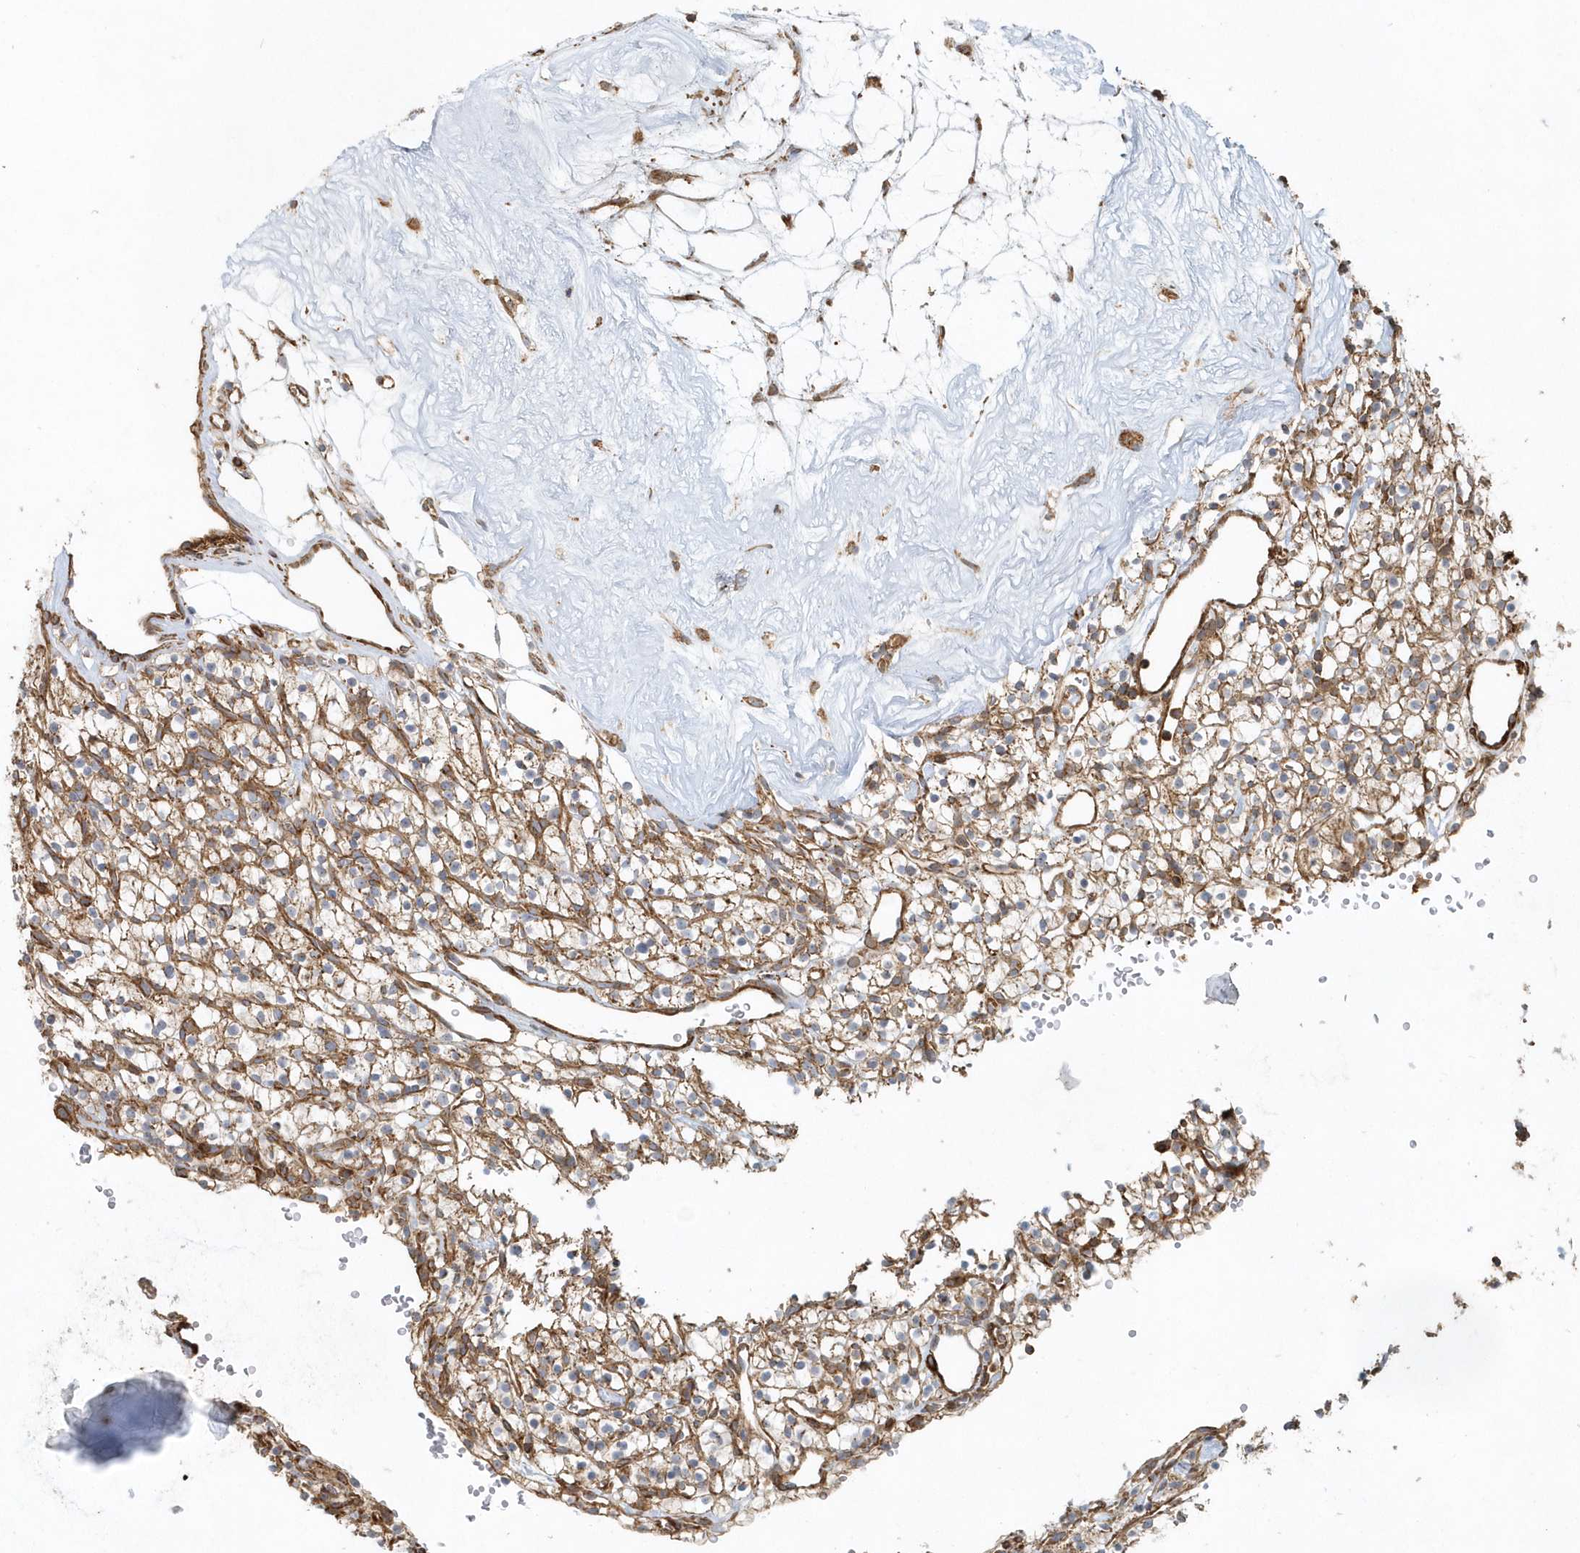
{"staining": {"intensity": "moderate", "quantity": ">75%", "location": "cytoplasmic/membranous"}, "tissue": "renal cancer", "cell_type": "Tumor cells", "image_type": "cancer", "snomed": [{"axis": "morphology", "description": "Adenocarcinoma, NOS"}, {"axis": "topography", "description": "Kidney"}], "caption": "The photomicrograph shows staining of renal cancer (adenocarcinoma), revealing moderate cytoplasmic/membranous protein expression (brown color) within tumor cells.", "gene": "MMUT", "patient": {"sex": "female", "age": 57}}